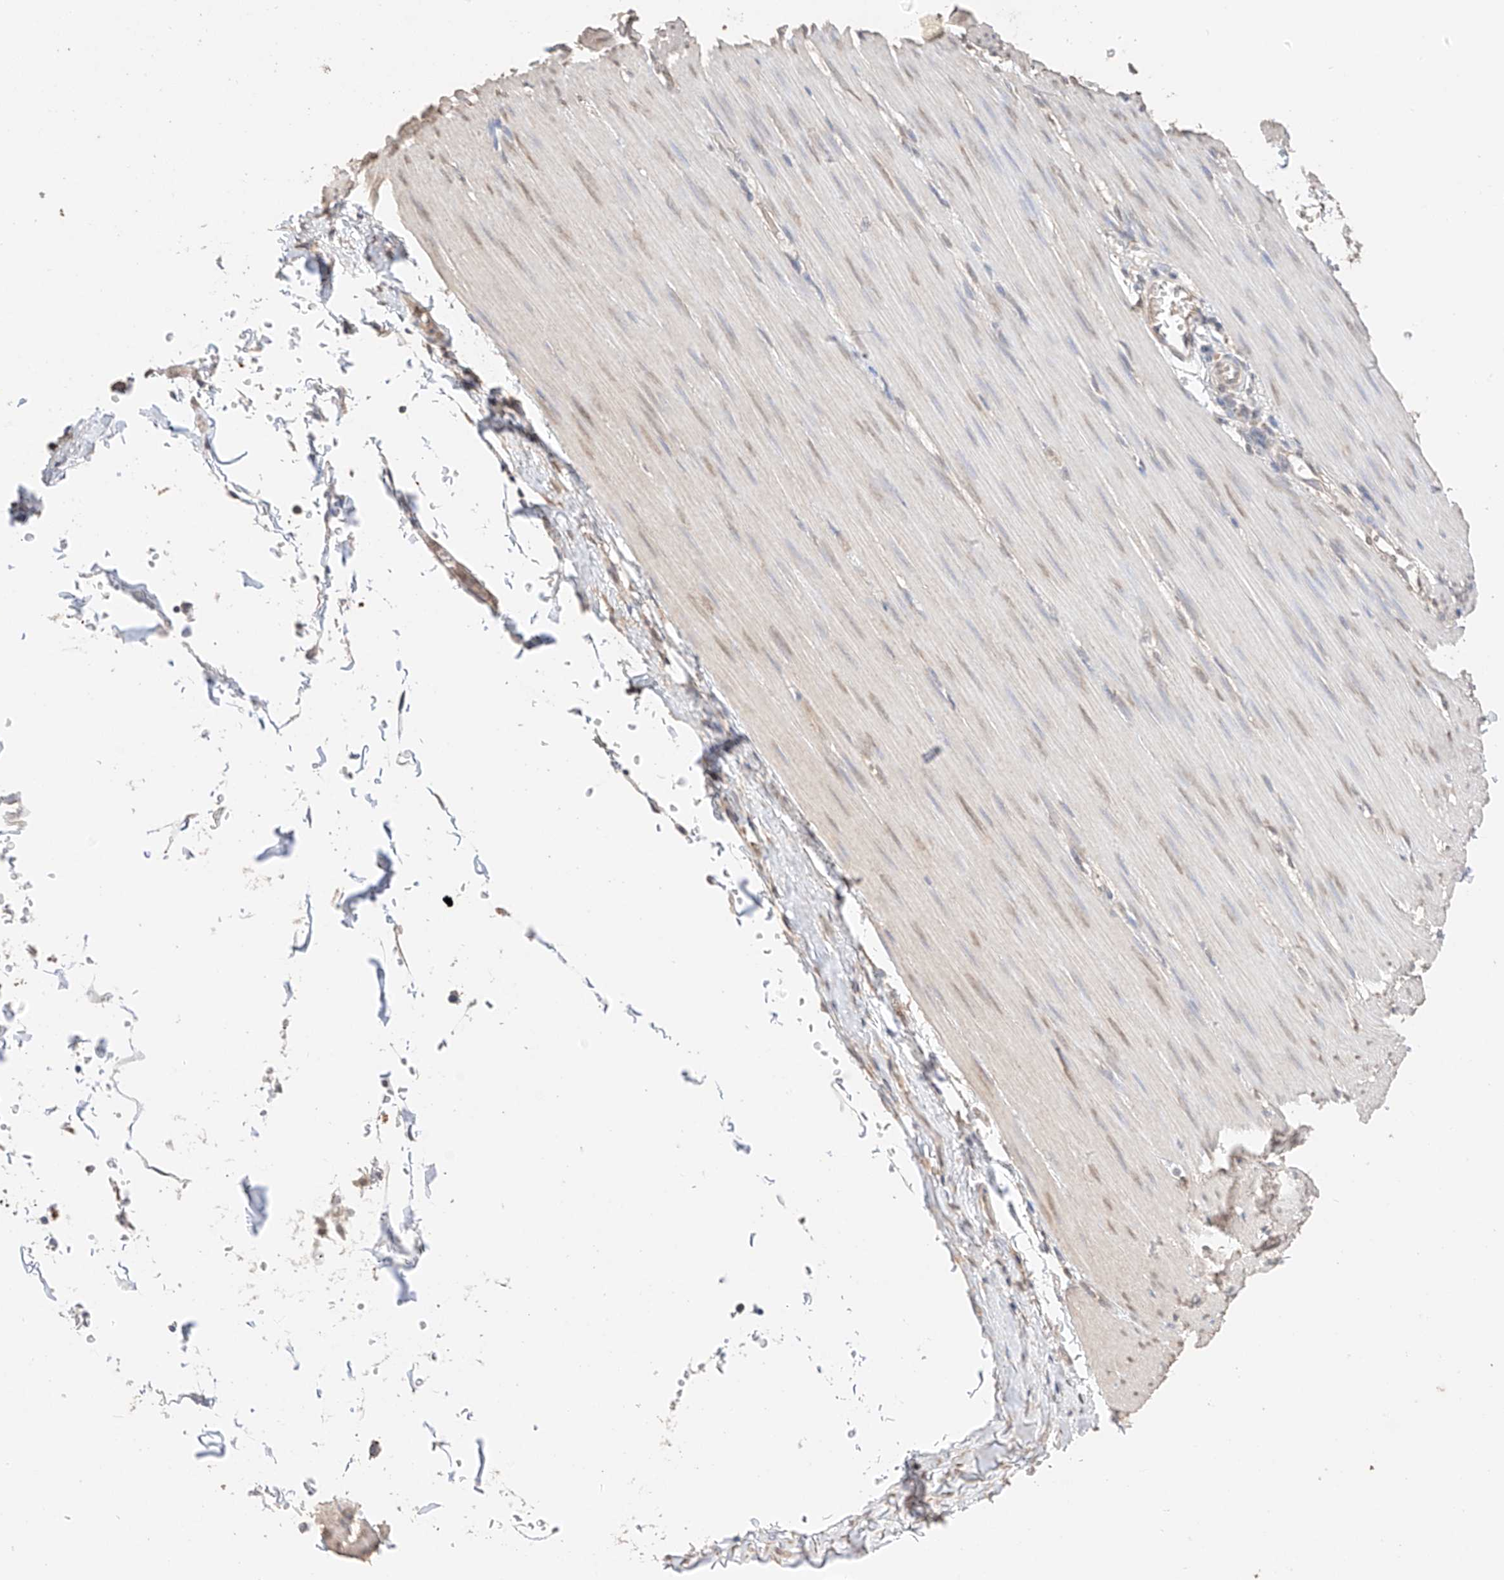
{"staining": {"intensity": "weak", "quantity": "<25%", "location": "cytoplasmic/membranous,nuclear"}, "tissue": "smooth muscle", "cell_type": "Smooth muscle cells", "image_type": "normal", "snomed": [{"axis": "morphology", "description": "Normal tissue, NOS"}, {"axis": "morphology", "description": "Adenocarcinoma, NOS"}, {"axis": "topography", "description": "Colon"}, {"axis": "topography", "description": "Peripheral nerve tissue"}], "caption": "Immunohistochemistry histopathology image of benign human smooth muscle stained for a protein (brown), which reveals no expression in smooth muscle cells.", "gene": "IL22RA2", "patient": {"sex": "male", "age": 14}}